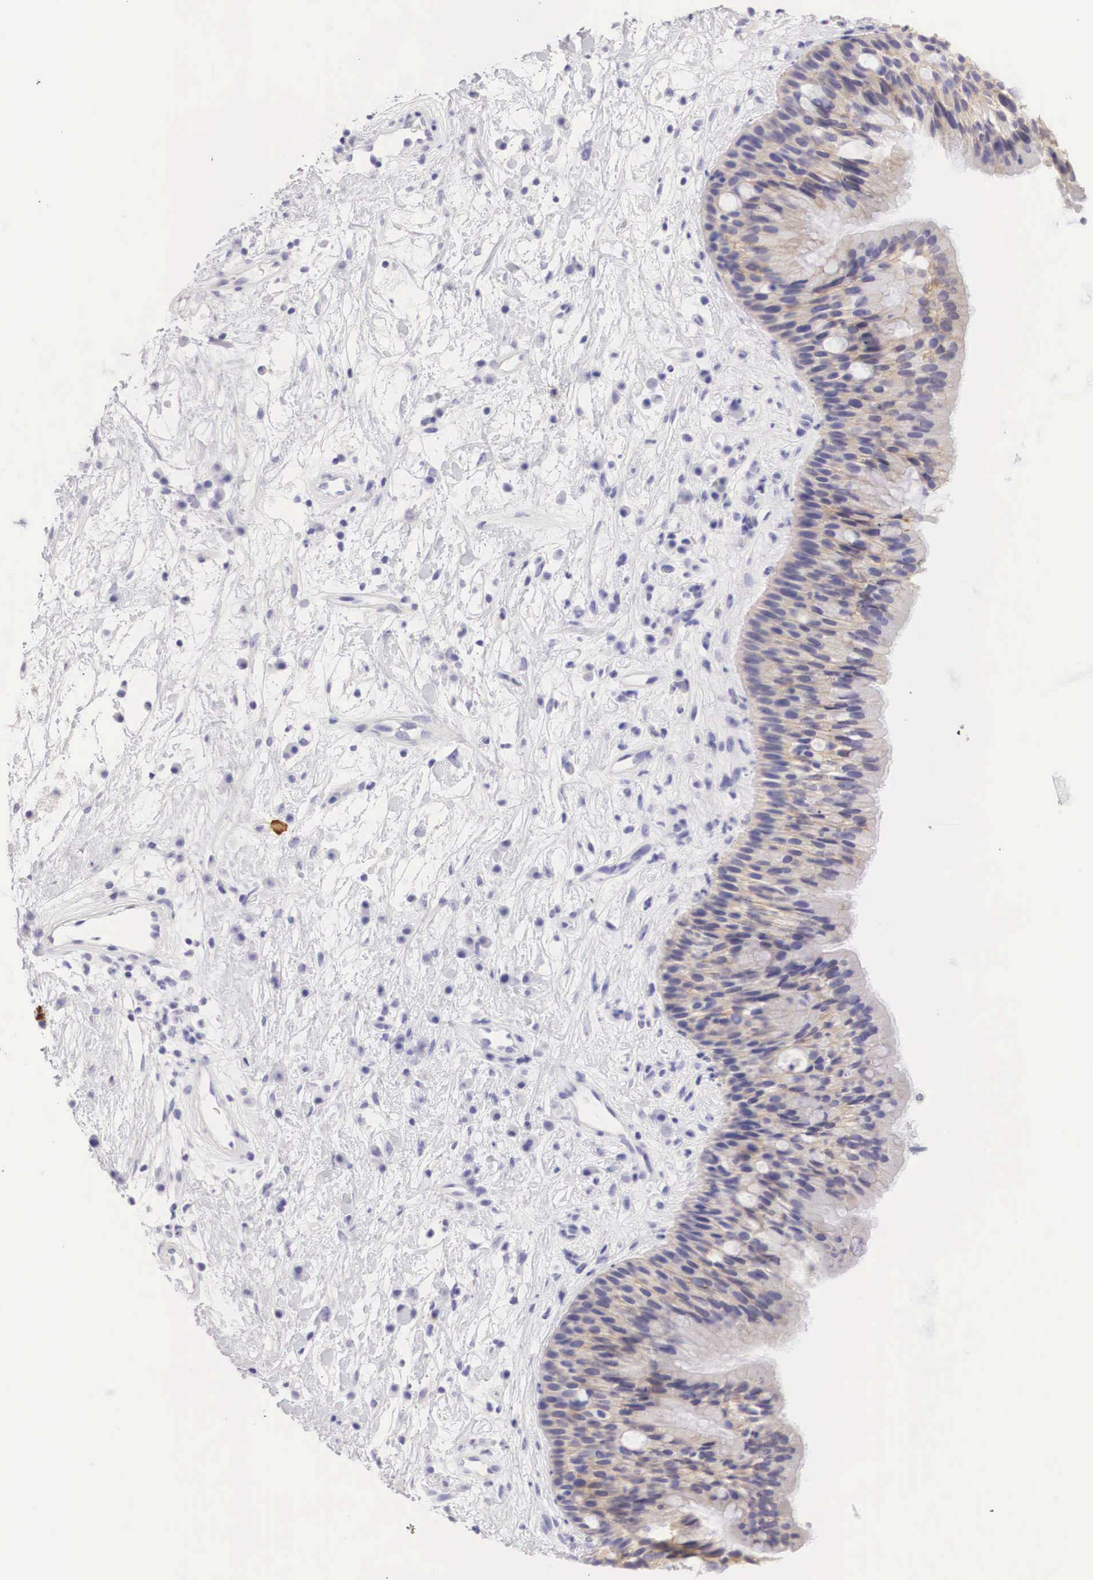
{"staining": {"intensity": "weak", "quantity": "25%-75%", "location": "cytoplasmic/membranous"}, "tissue": "nasopharynx", "cell_type": "Respiratory epithelial cells", "image_type": "normal", "snomed": [{"axis": "morphology", "description": "Normal tissue, NOS"}, {"axis": "topography", "description": "Nasopharynx"}], "caption": "Immunohistochemistry (DAB (3,3'-diaminobenzidine)) staining of benign human nasopharynx reveals weak cytoplasmic/membranous protein expression in approximately 25%-75% of respiratory epithelial cells. (DAB (3,3'-diaminobenzidine) IHC, brown staining for protein, blue staining for nuclei).", "gene": "ERBB2", "patient": {"sex": "male", "age": 13}}